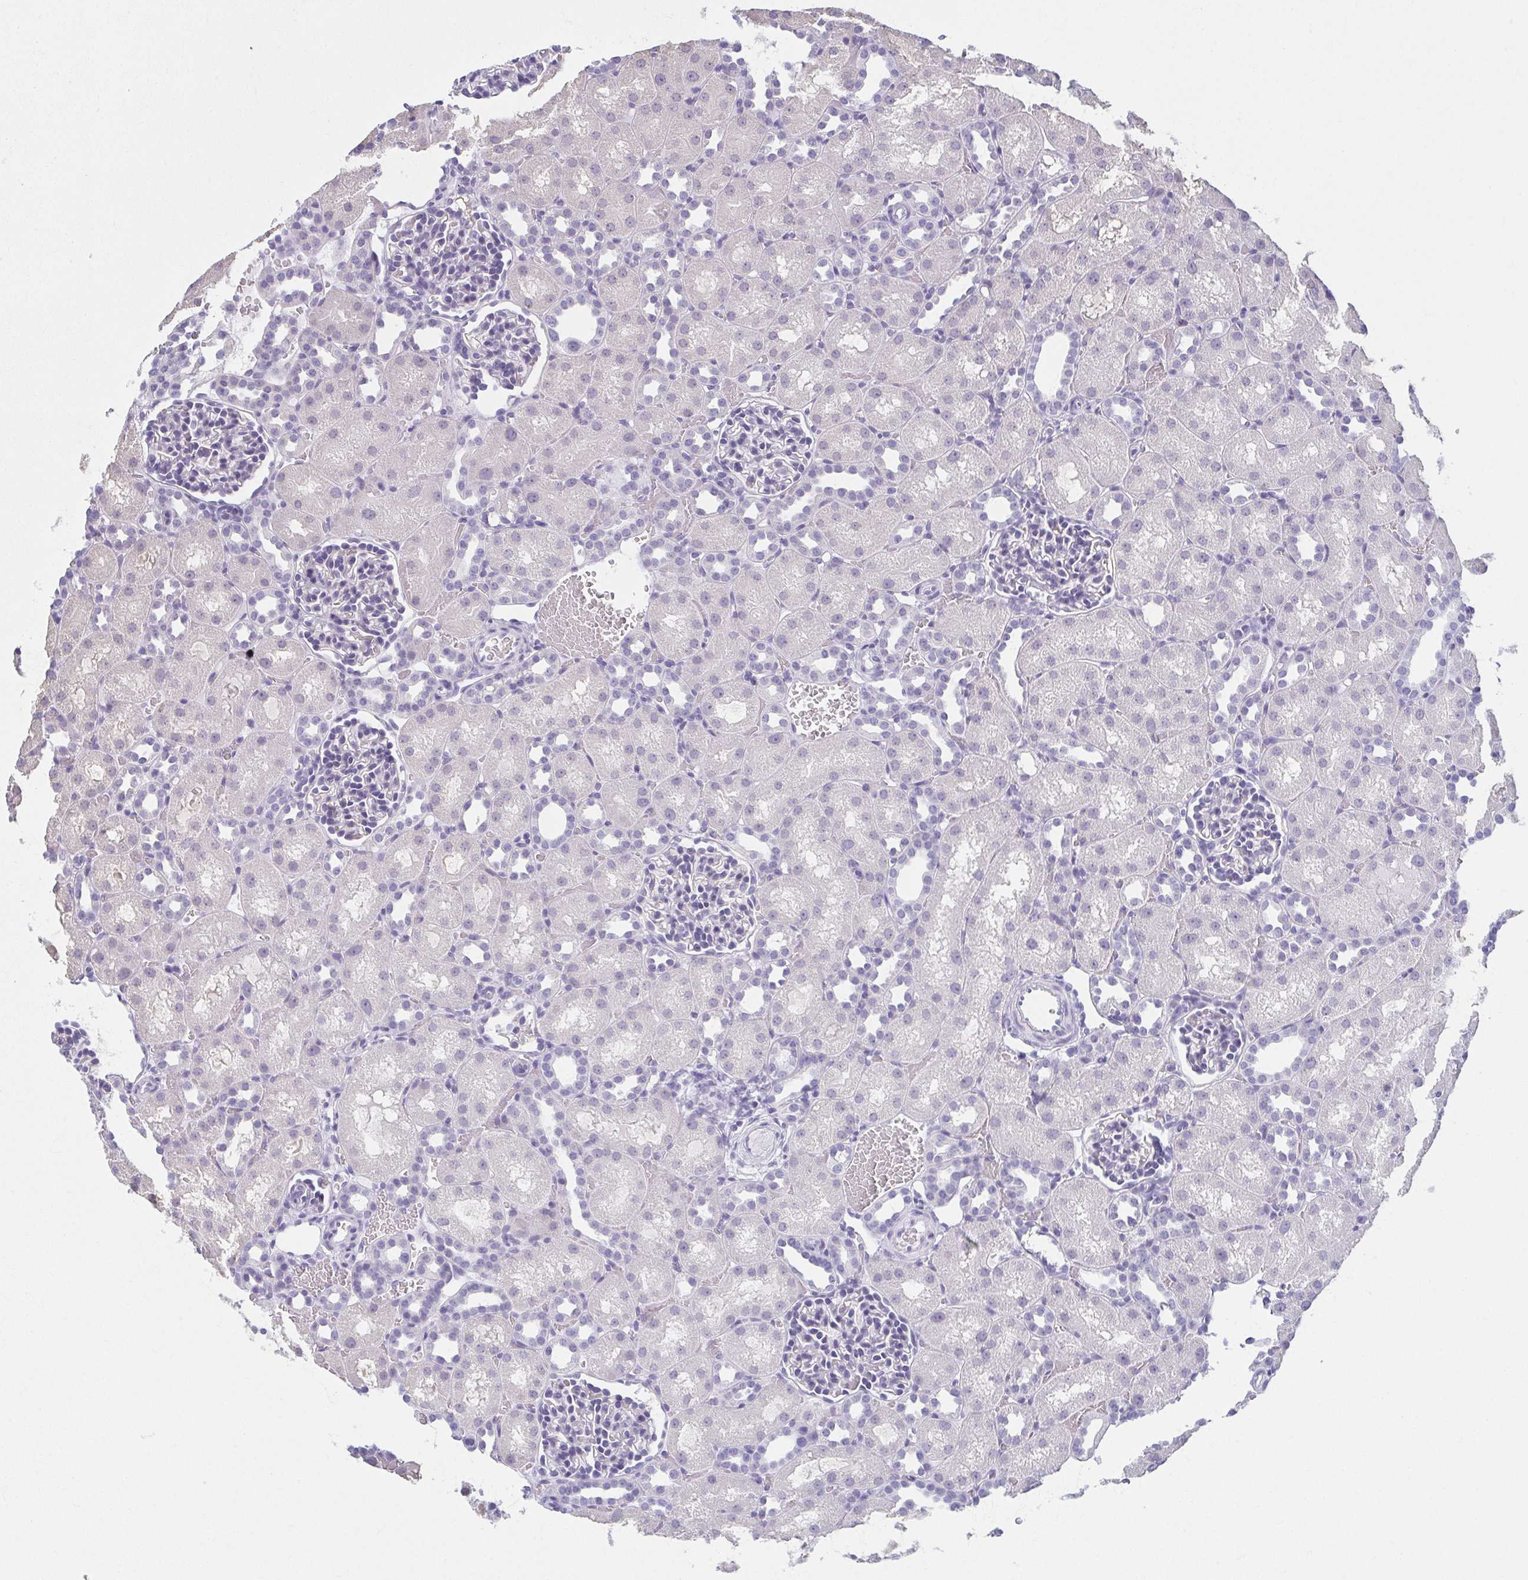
{"staining": {"intensity": "negative", "quantity": "none", "location": "none"}, "tissue": "kidney", "cell_type": "Cells in glomeruli", "image_type": "normal", "snomed": [{"axis": "morphology", "description": "Normal tissue, NOS"}, {"axis": "topography", "description": "Kidney"}], "caption": "A high-resolution photomicrograph shows IHC staining of normal kidney, which reveals no significant staining in cells in glomeruli. (Brightfield microscopy of DAB (3,3'-diaminobenzidine) IHC at high magnification).", "gene": "MOBP", "patient": {"sex": "male", "age": 1}}